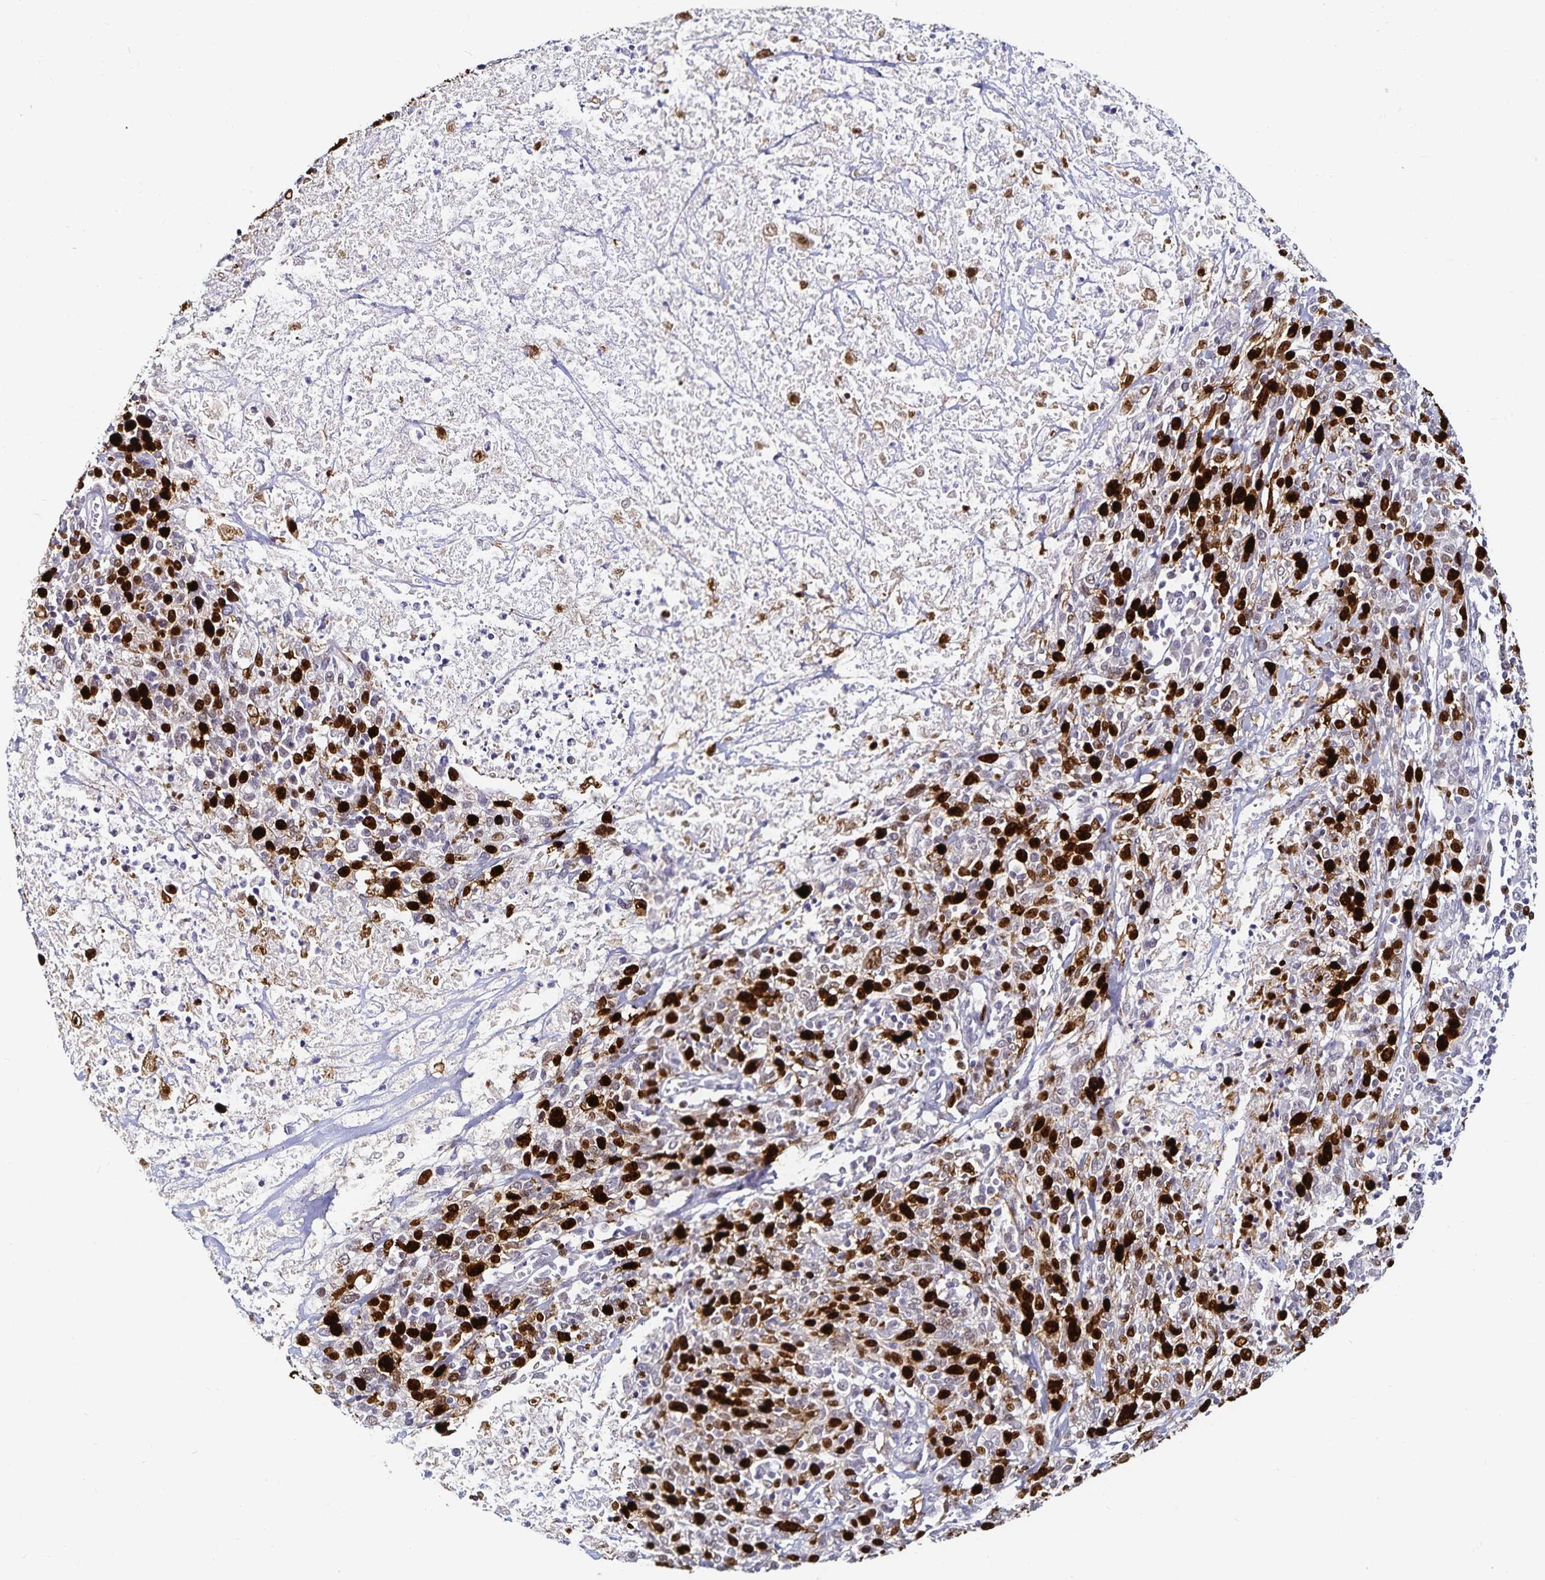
{"staining": {"intensity": "strong", "quantity": ">75%", "location": "nuclear"}, "tissue": "cervical cancer", "cell_type": "Tumor cells", "image_type": "cancer", "snomed": [{"axis": "morphology", "description": "Squamous cell carcinoma, NOS"}, {"axis": "topography", "description": "Cervix"}], "caption": "An image showing strong nuclear positivity in about >75% of tumor cells in cervical cancer, as visualized by brown immunohistochemical staining.", "gene": "ANLN", "patient": {"sex": "female", "age": 46}}